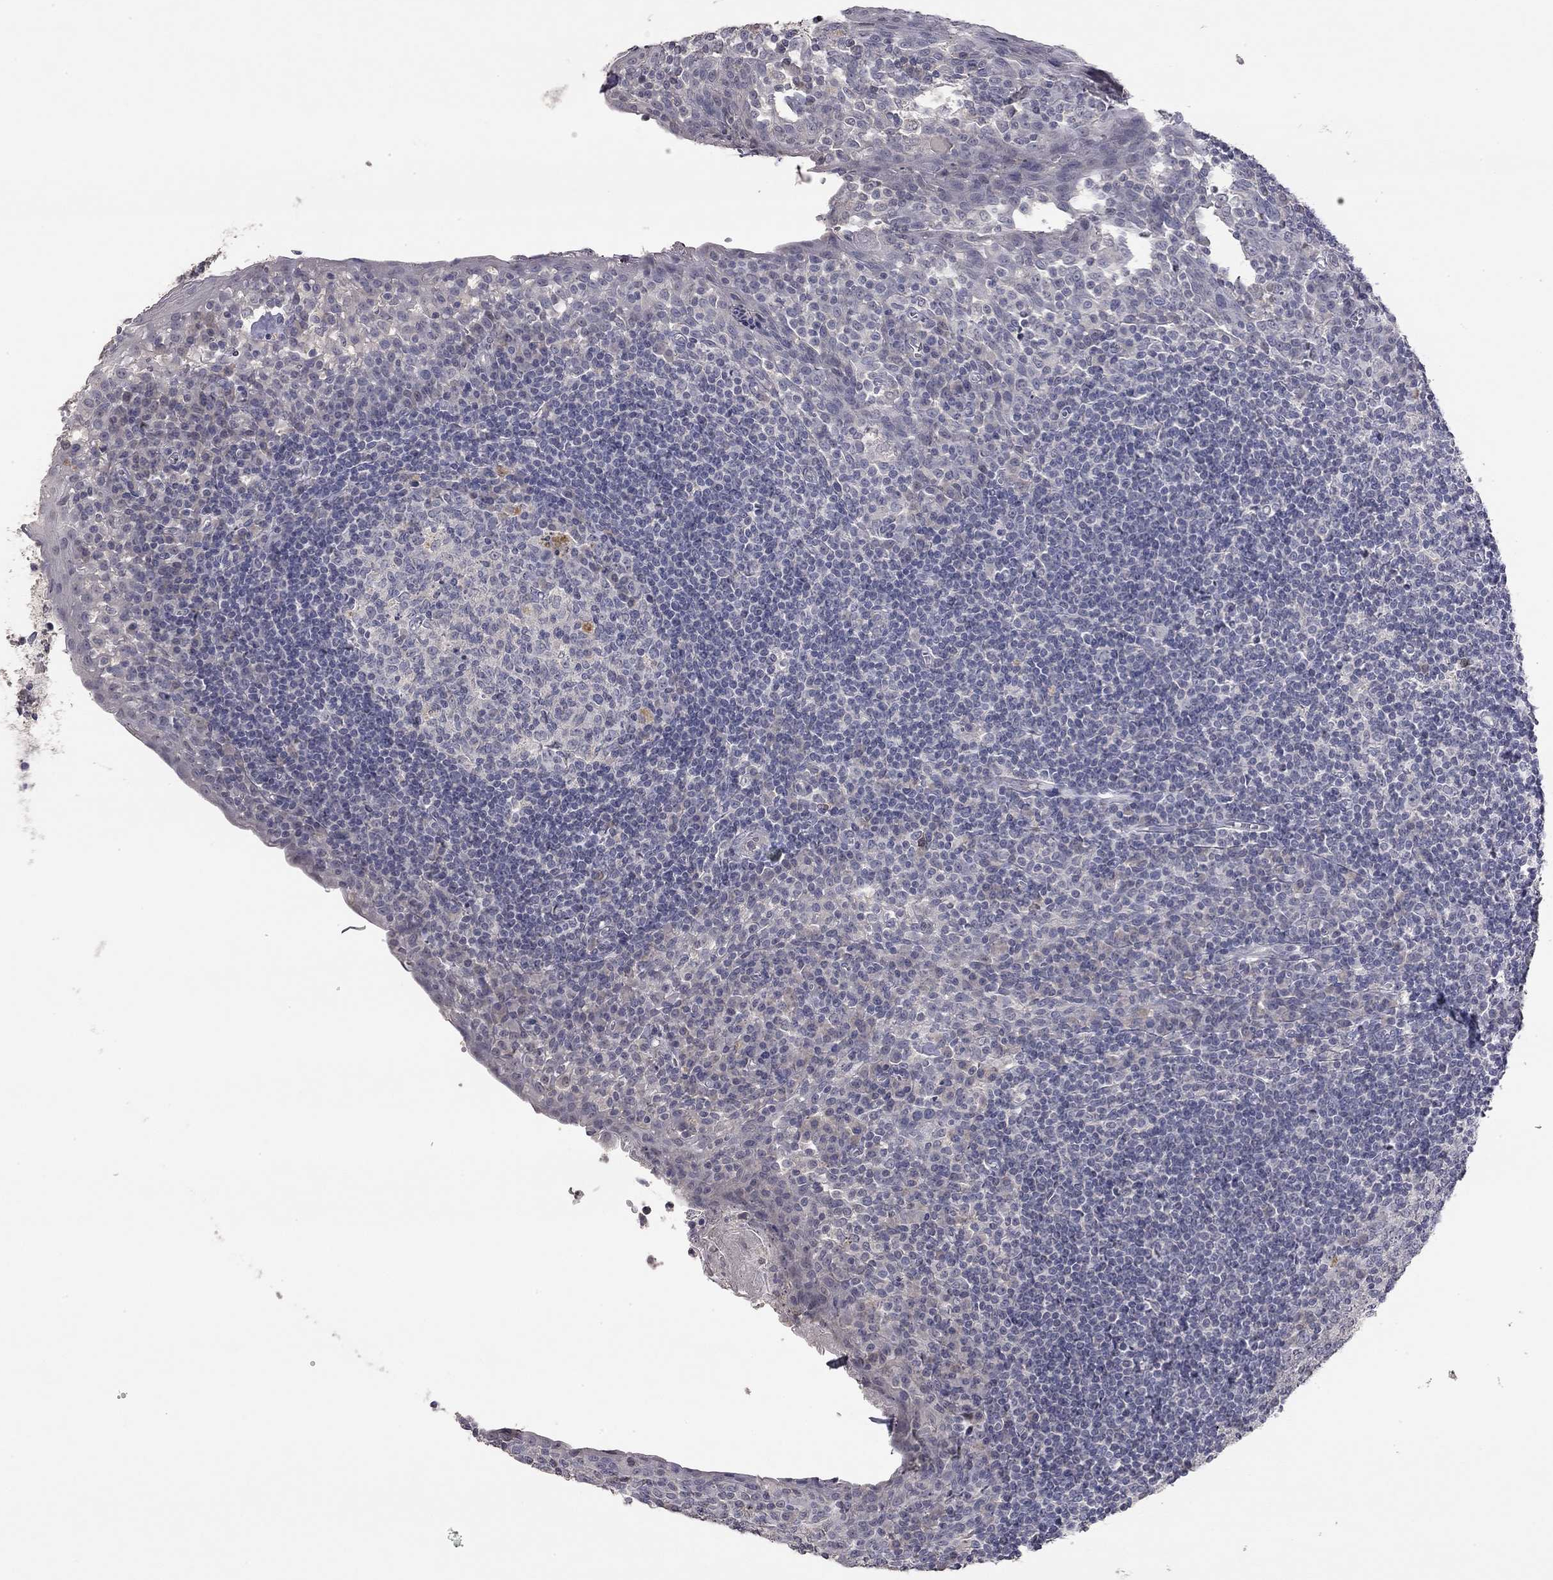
{"staining": {"intensity": "weak", "quantity": "<25%", "location": "cytoplasmic/membranous"}, "tissue": "tonsil", "cell_type": "Germinal center cells", "image_type": "normal", "snomed": [{"axis": "morphology", "description": "Normal tissue, NOS"}, {"axis": "topography", "description": "Tonsil"}], "caption": "Immunohistochemistry (IHC) image of unremarkable tonsil stained for a protein (brown), which displays no staining in germinal center cells.", "gene": "SYT12", "patient": {"sex": "female", "age": 13}}